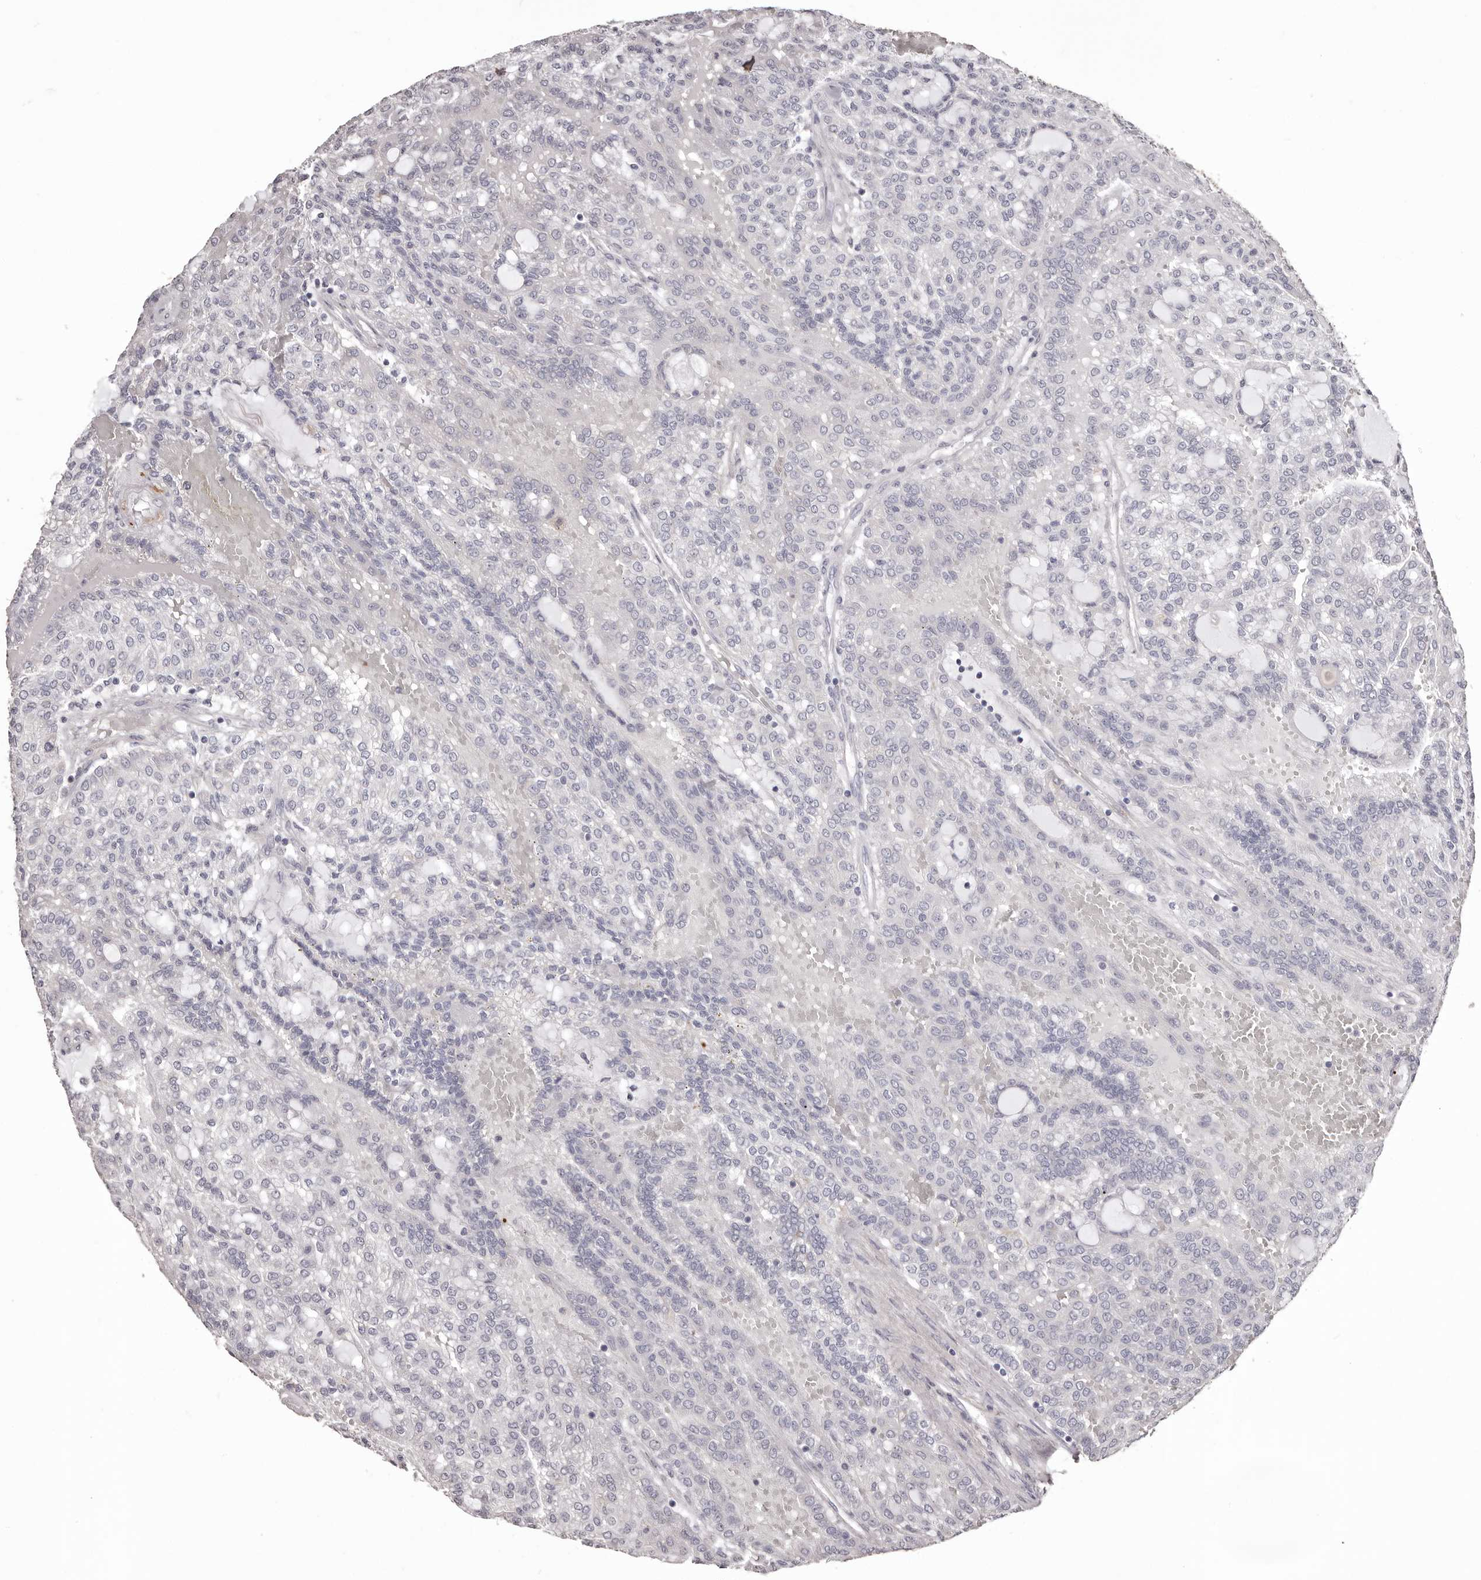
{"staining": {"intensity": "negative", "quantity": "none", "location": "none"}, "tissue": "renal cancer", "cell_type": "Tumor cells", "image_type": "cancer", "snomed": [{"axis": "morphology", "description": "Adenocarcinoma, NOS"}, {"axis": "topography", "description": "Kidney"}], "caption": "Immunohistochemical staining of renal cancer (adenocarcinoma) reveals no significant expression in tumor cells.", "gene": "COL6A1", "patient": {"sex": "male", "age": 63}}